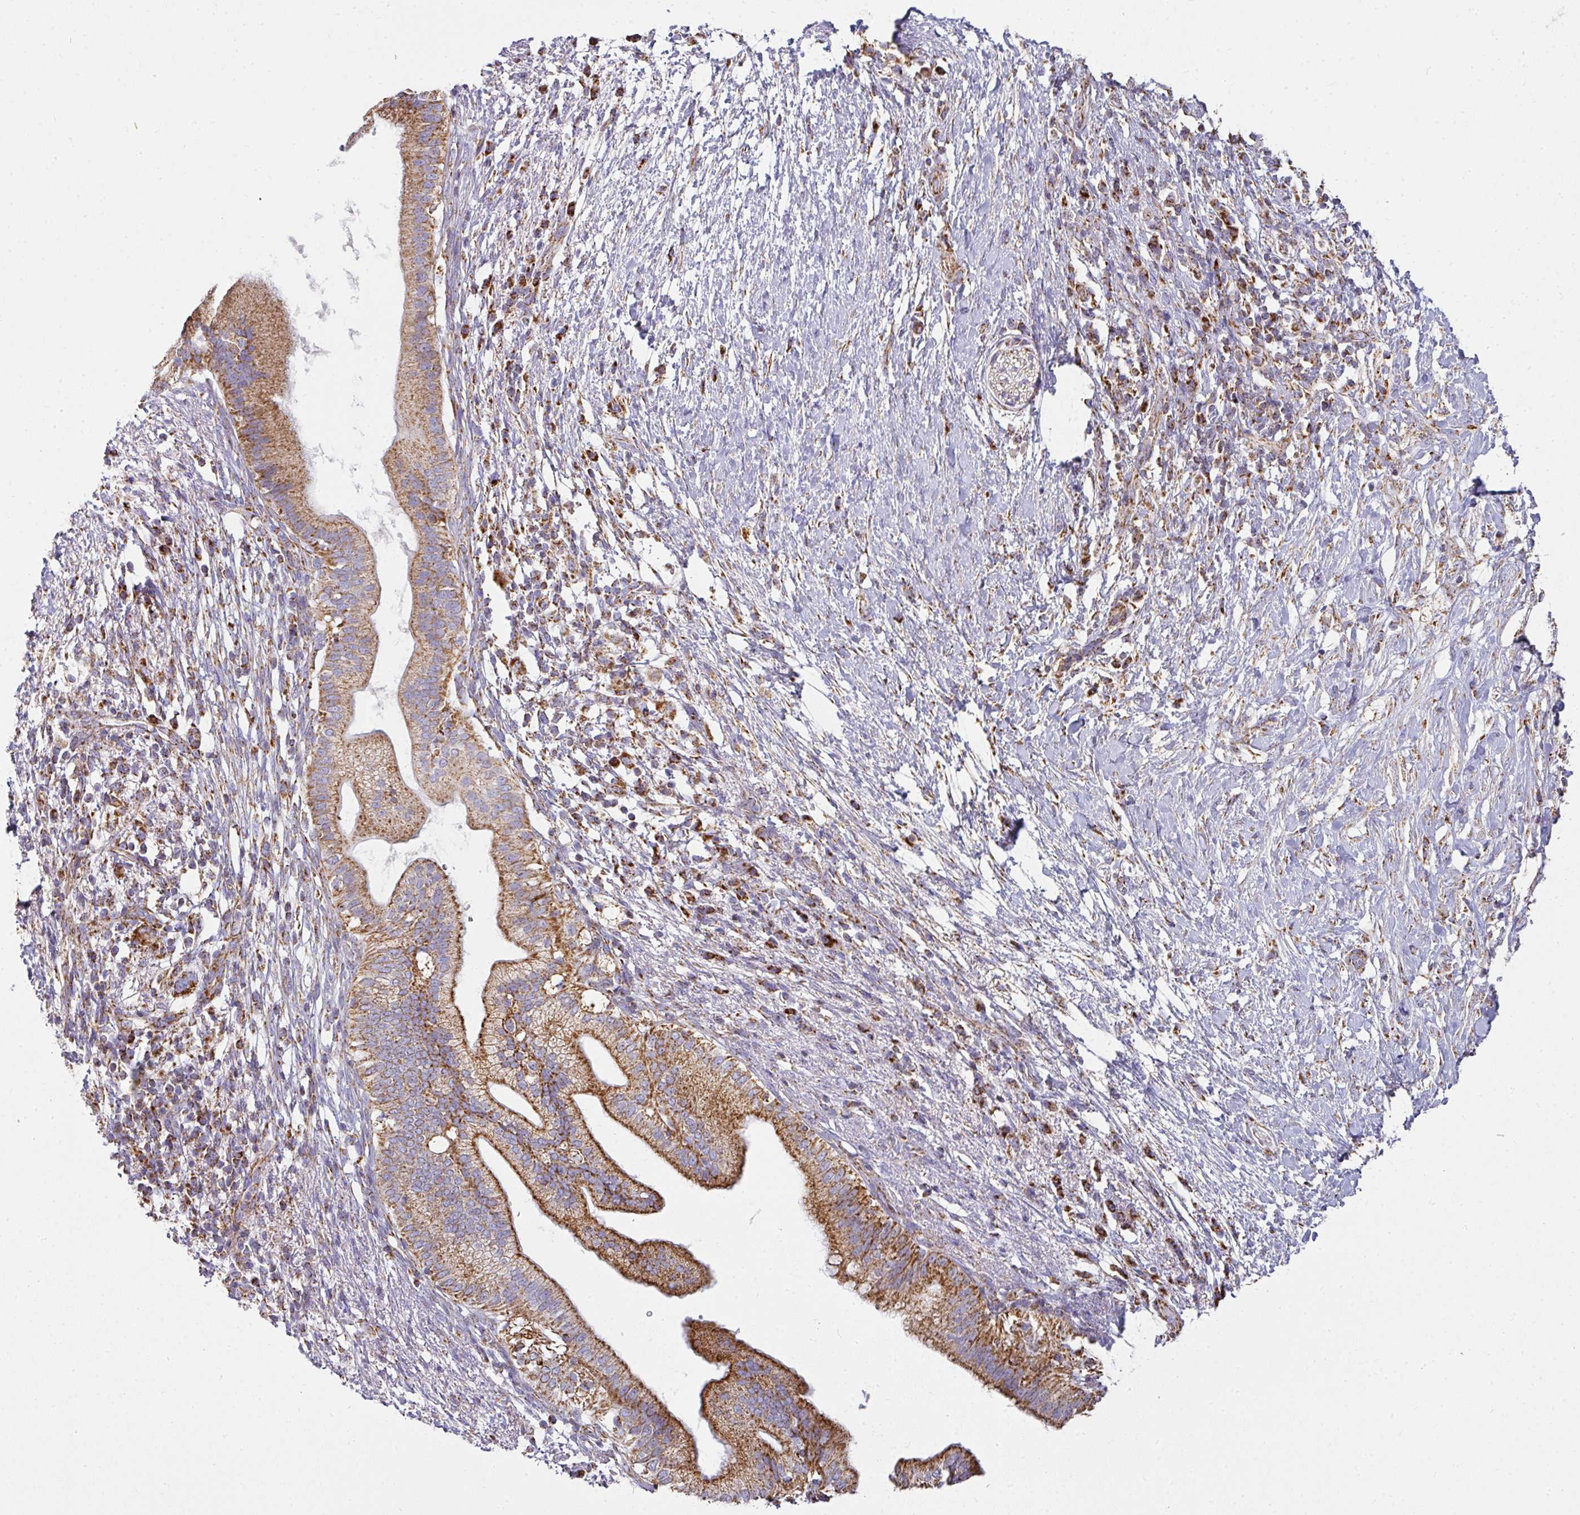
{"staining": {"intensity": "strong", "quantity": ">75%", "location": "cytoplasmic/membranous"}, "tissue": "pancreatic cancer", "cell_type": "Tumor cells", "image_type": "cancer", "snomed": [{"axis": "morphology", "description": "Adenocarcinoma, NOS"}, {"axis": "topography", "description": "Pancreas"}], "caption": "Pancreatic adenocarcinoma stained with immunohistochemistry reveals strong cytoplasmic/membranous staining in about >75% of tumor cells.", "gene": "UQCRFS1", "patient": {"sex": "female", "age": 72}}